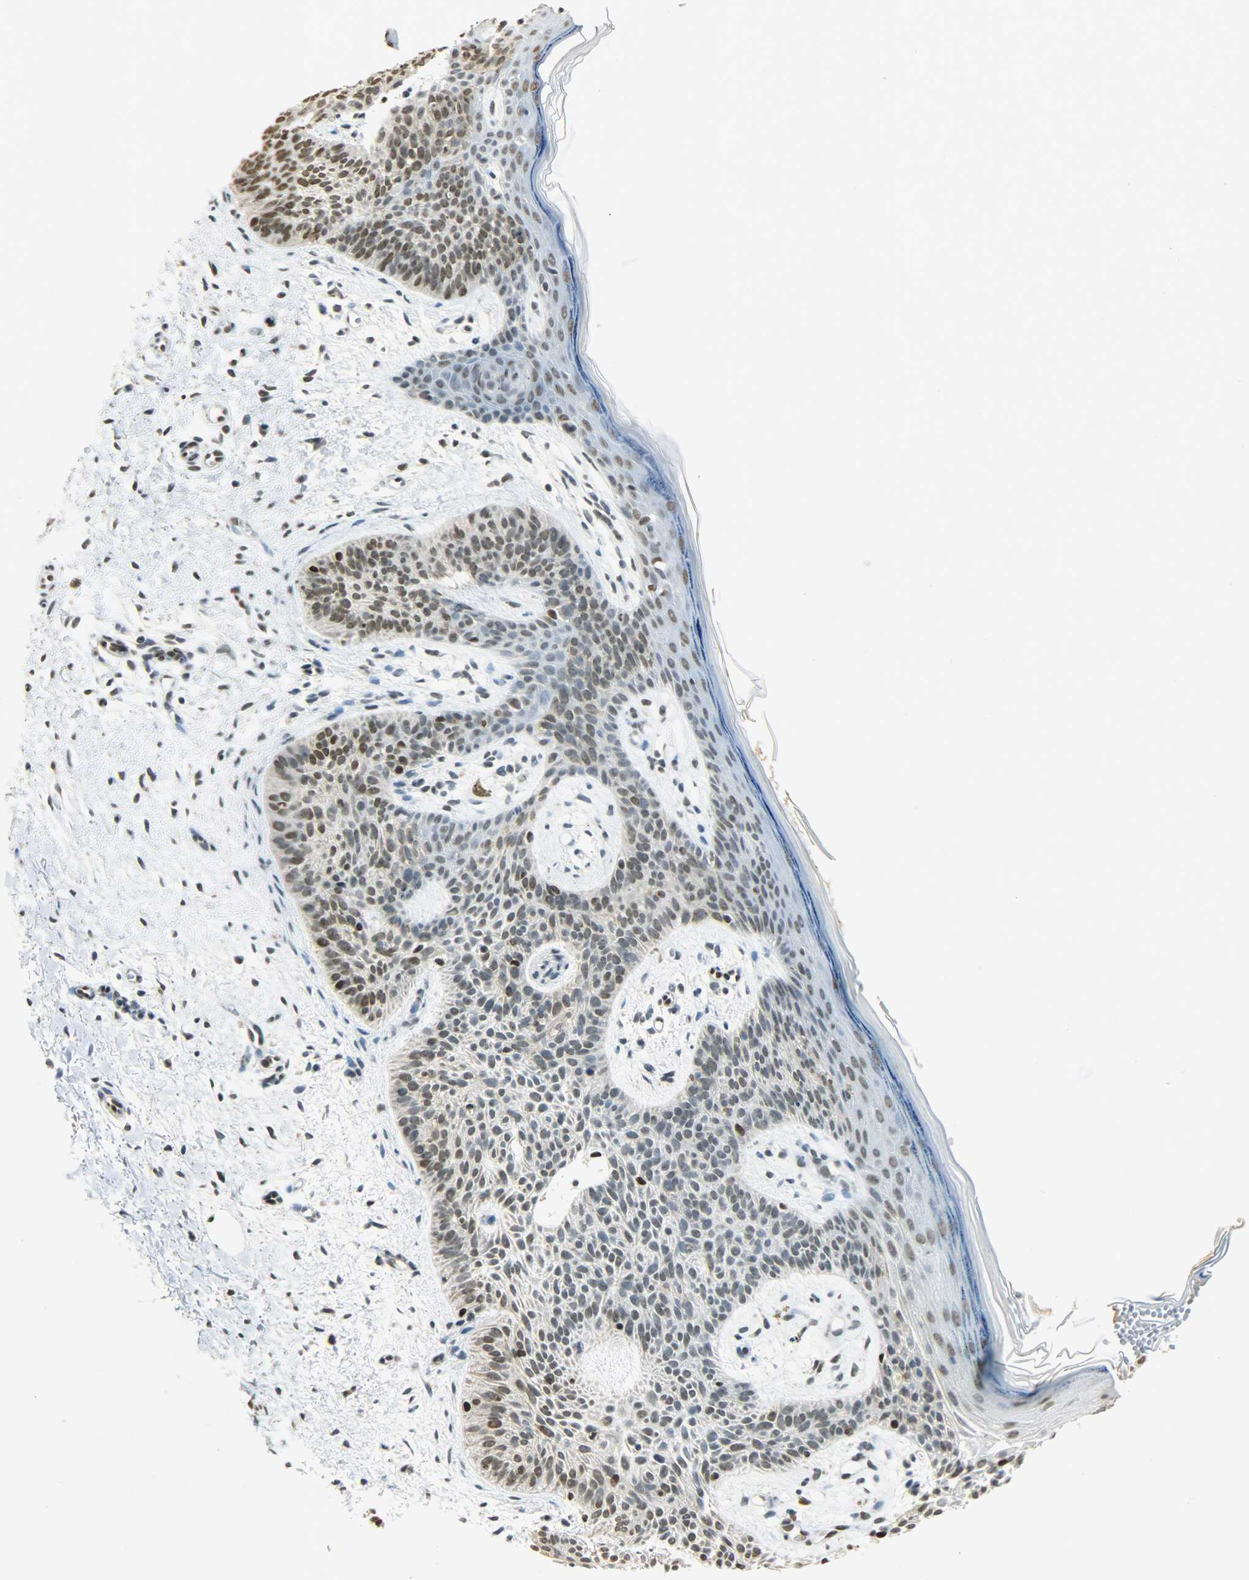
{"staining": {"intensity": "moderate", "quantity": ">75%", "location": "nuclear"}, "tissue": "skin cancer", "cell_type": "Tumor cells", "image_type": "cancer", "snomed": [{"axis": "morphology", "description": "Normal tissue, NOS"}, {"axis": "morphology", "description": "Basal cell carcinoma"}, {"axis": "topography", "description": "Skin"}], "caption": "Protein expression analysis of skin basal cell carcinoma demonstrates moderate nuclear expression in about >75% of tumor cells.", "gene": "MYEF2", "patient": {"sex": "female", "age": 69}}